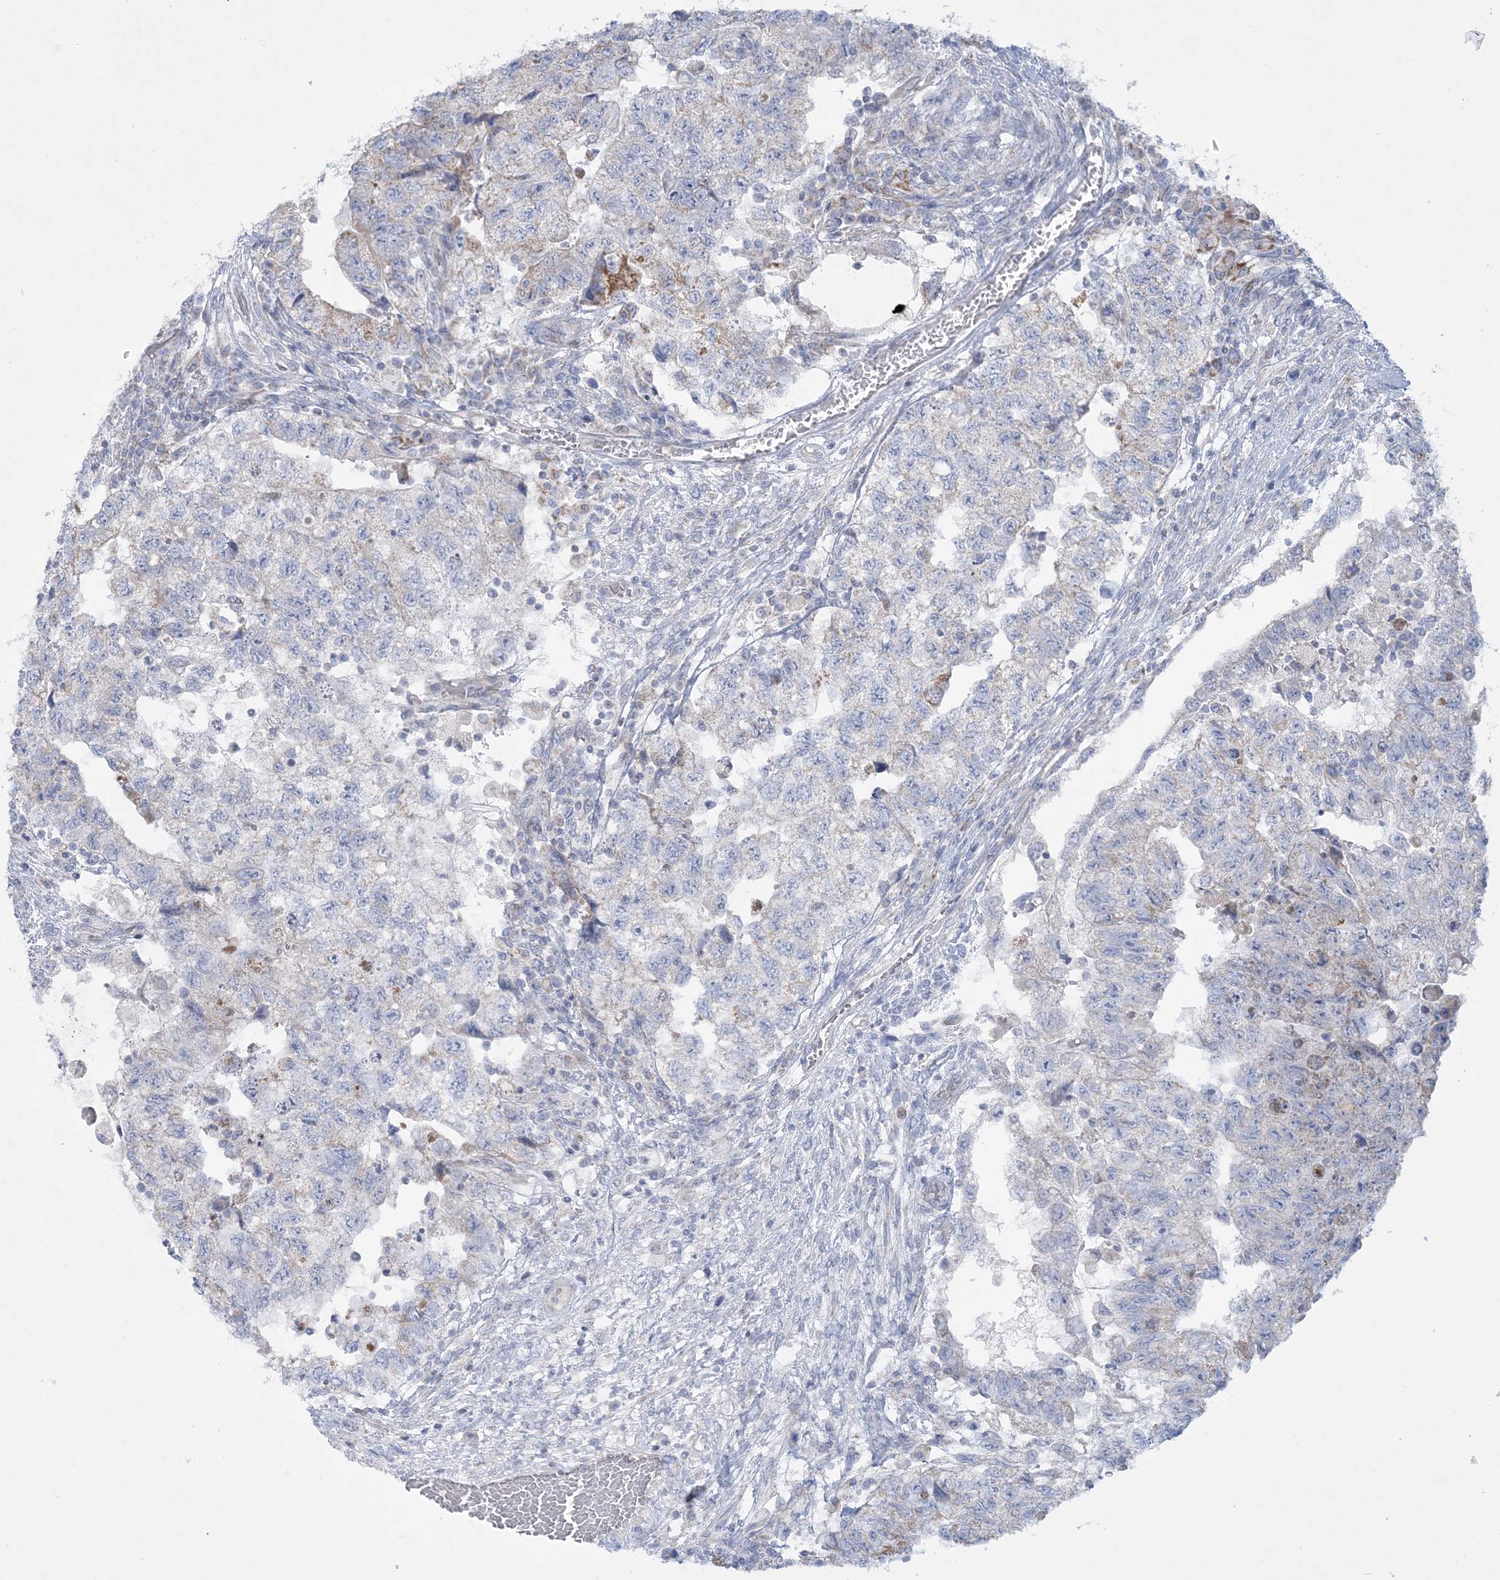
{"staining": {"intensity": "negative", "quantity": "none", "location": "none"}, "tissue": "testis cancer", "cell_type": "Tumor cells", "image_type": "cancer", "snomed": [{"axis": "morphology", "description": "Carcinoma, Embryonal, NOS"}, {"axis": "topography", "description": "Testis"}], "caption": "The photomicrograph exhibits no staining of tumor cells in embryonal carcinoma (testis).", "gene": "TBC1D7", "patient": {"sex": "male", "age": 36}}